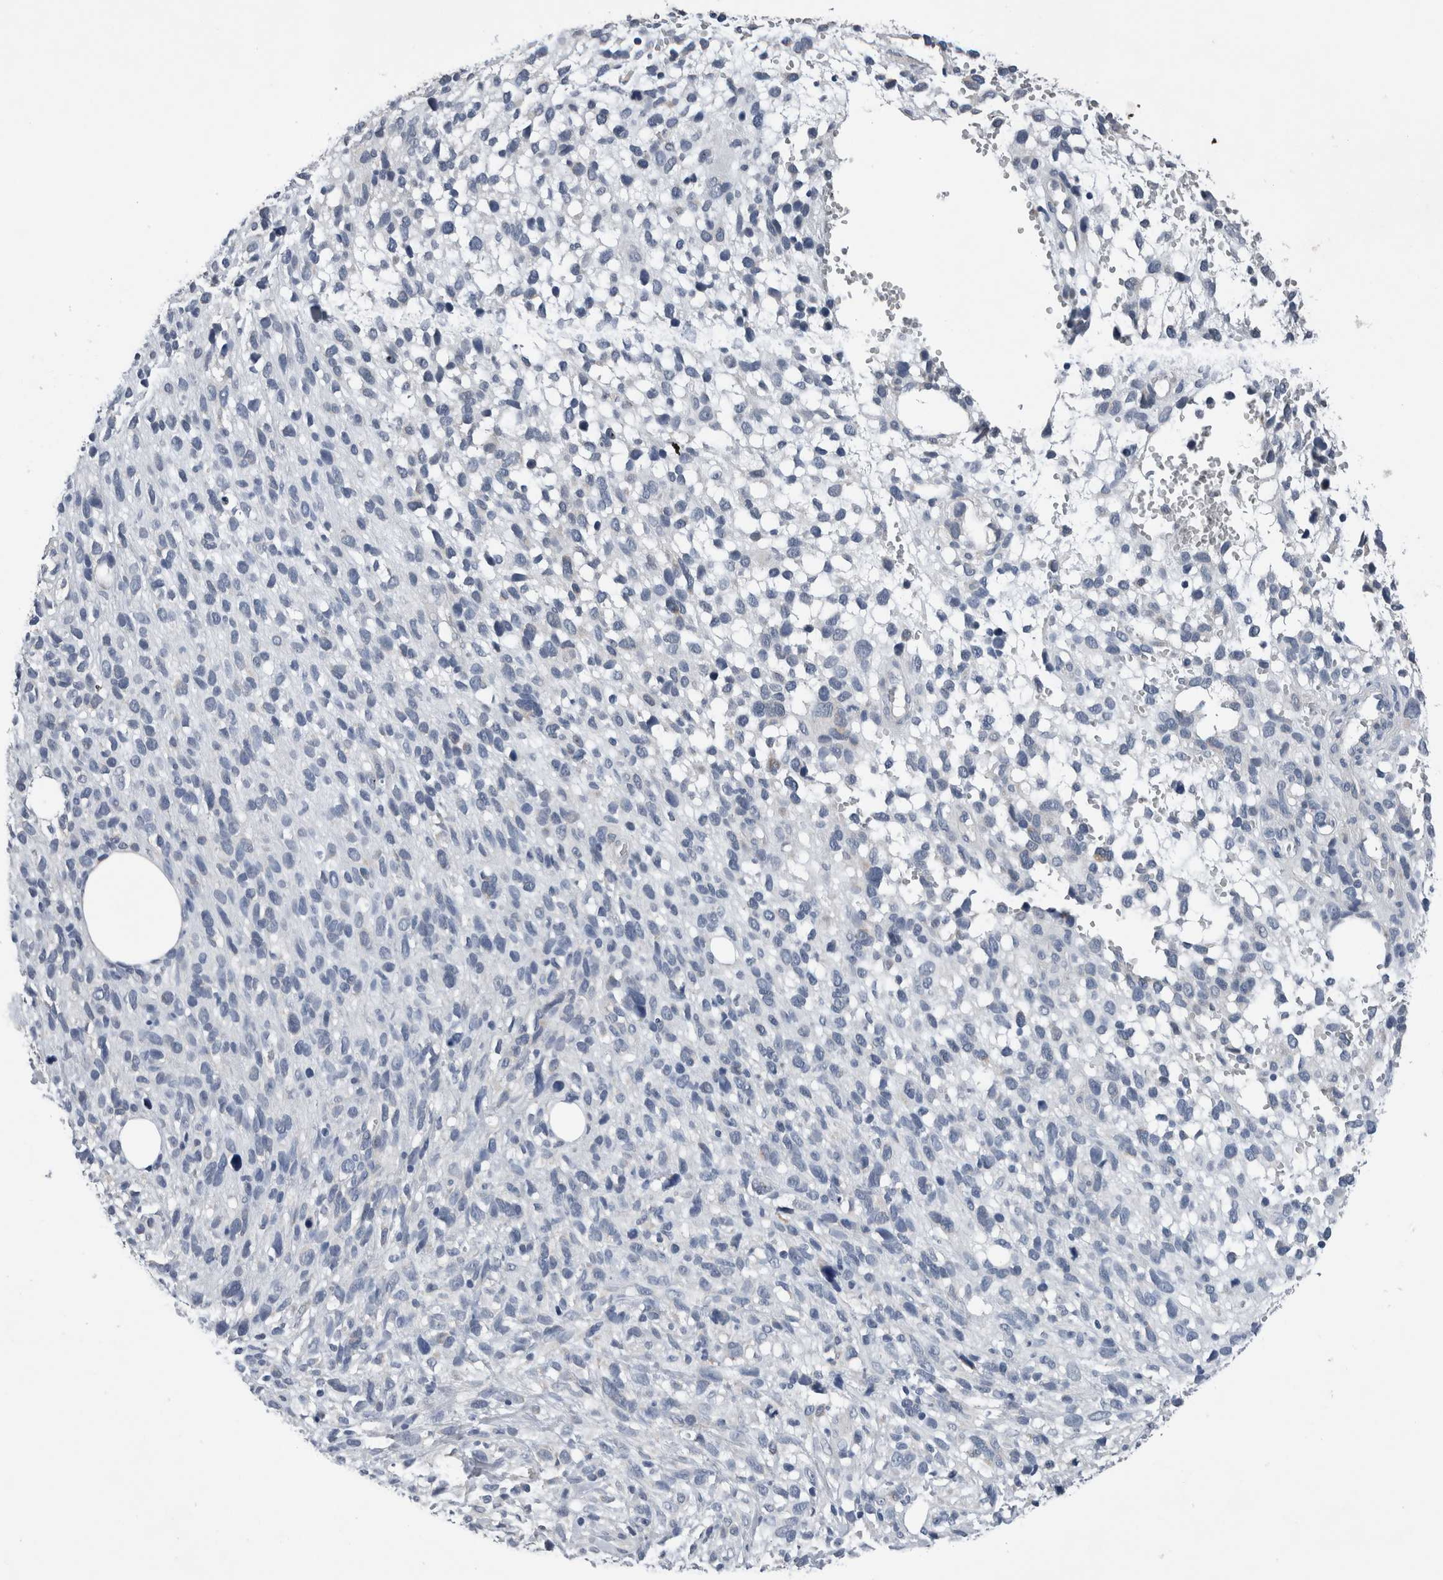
{"staining": {"intensity": "negative", "quantity": "none", "location": "none"}, "tissue": "melanoma", "cell_type": "Tumor cells", "image_type": "cancer", "snomed": [{"axis": "morphology", "description": "Malignant melanoma, NOS"}, {"axis": "topography", "description": "Skin"}], "caption": "DAB (3,3'-diaminobenzidine) immunohistochemical staining of human melanoma reveals no significant expression in tumor cells.", "gene": "CRNN", "patient": {"sex": "female", "age": 55}}